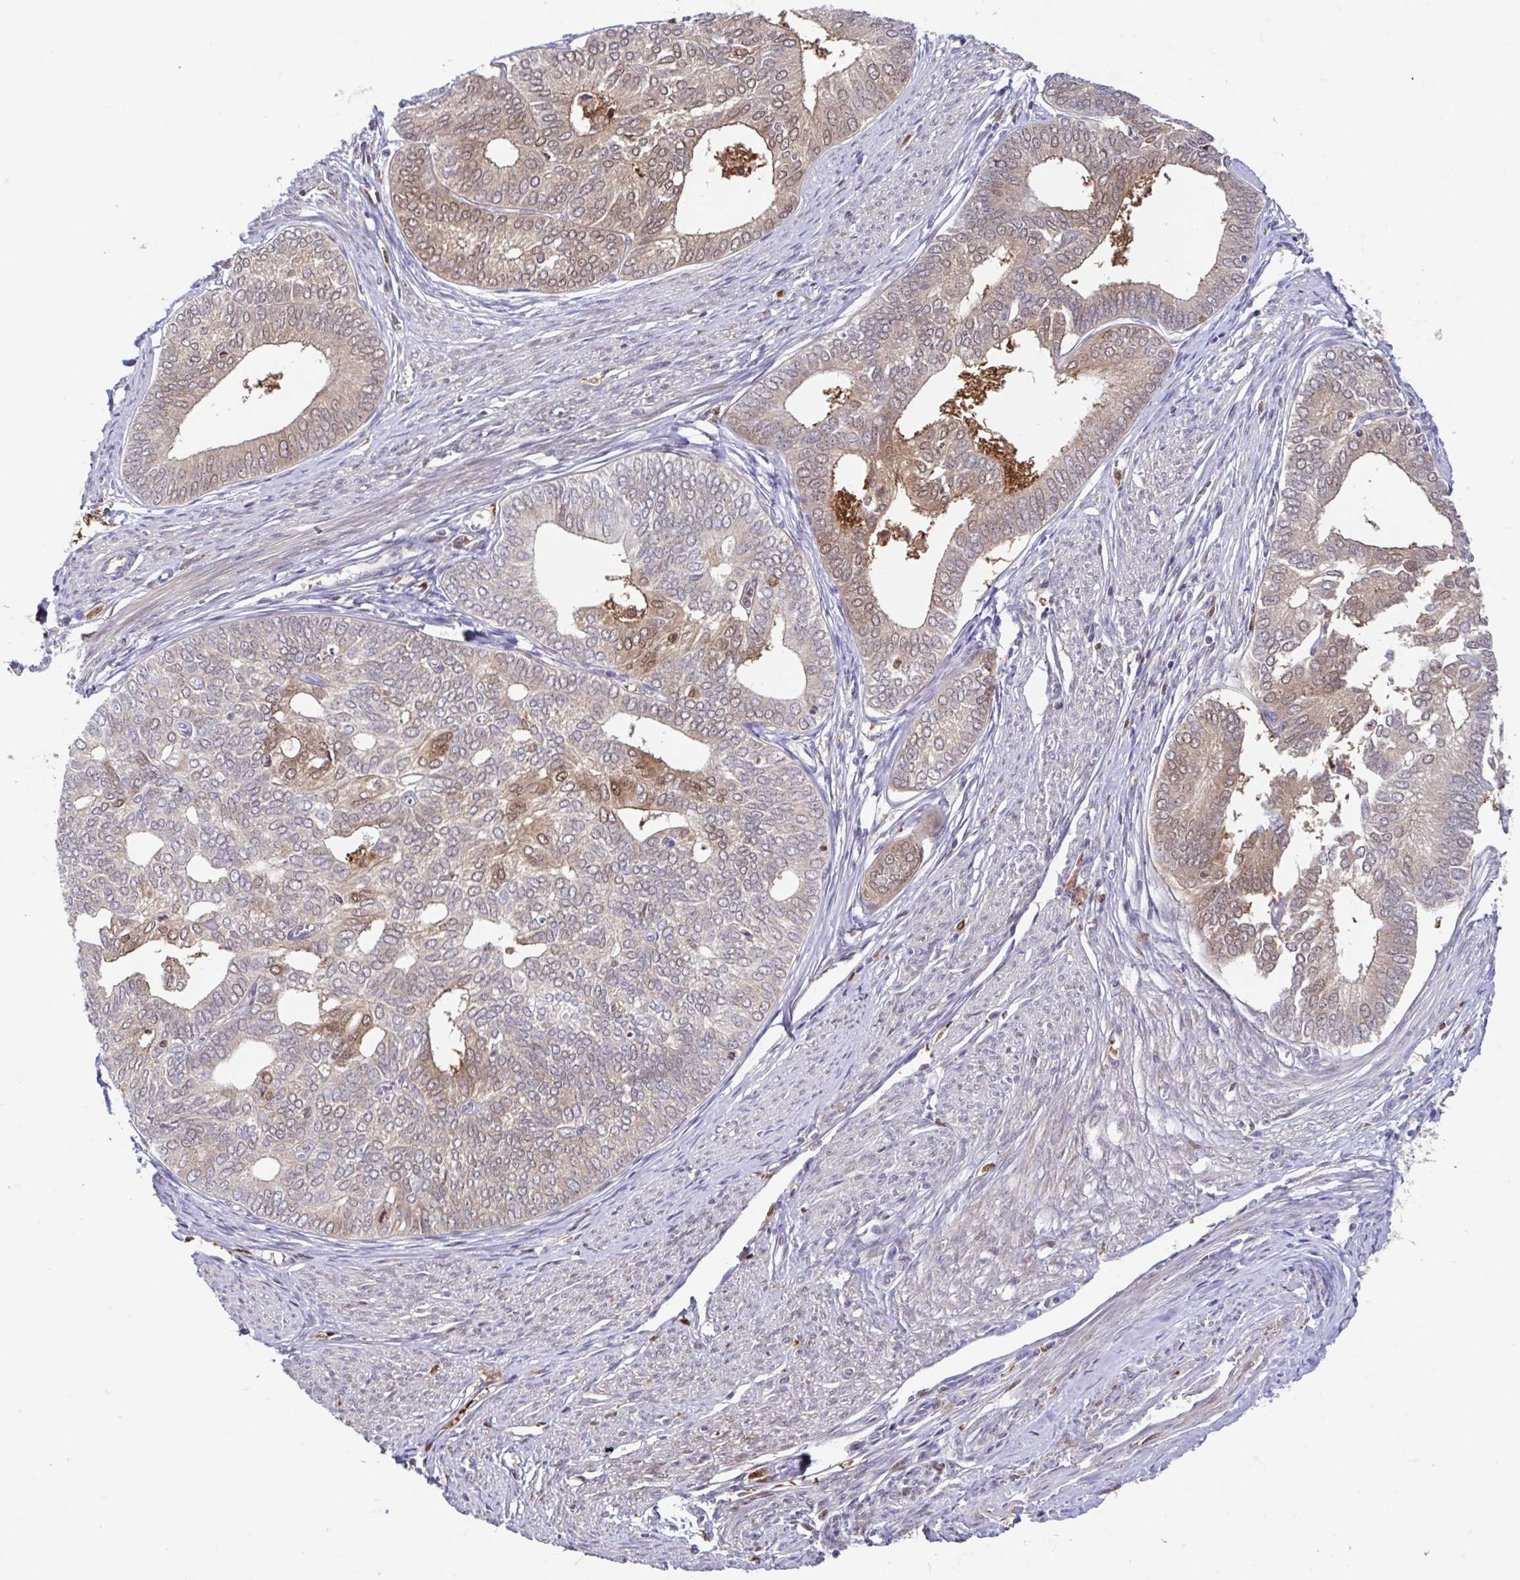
{"staining": {"intensity": "weak", "quantity": ">75%", "location": "cytoplasmic/membranous,nuclear"}, "tissue": "endometrial cancer", "cell_type": "Tumor cells", "image_type": "cancer", "snomed": [{"axis": "morphology", "description": "Adenocarcinoma, NOS"}, {"axis": "topography", "description": "Endometrium"}], "caption": "Protein positivity by immunohistochemistry exhibits weak cytoplasmic/membranous and nuclear staining in about >75% of tumor cells in endometrial adenocarcinoma.", "gene": "BLVRA", "patient": {"sex": "female", "age": 75}}